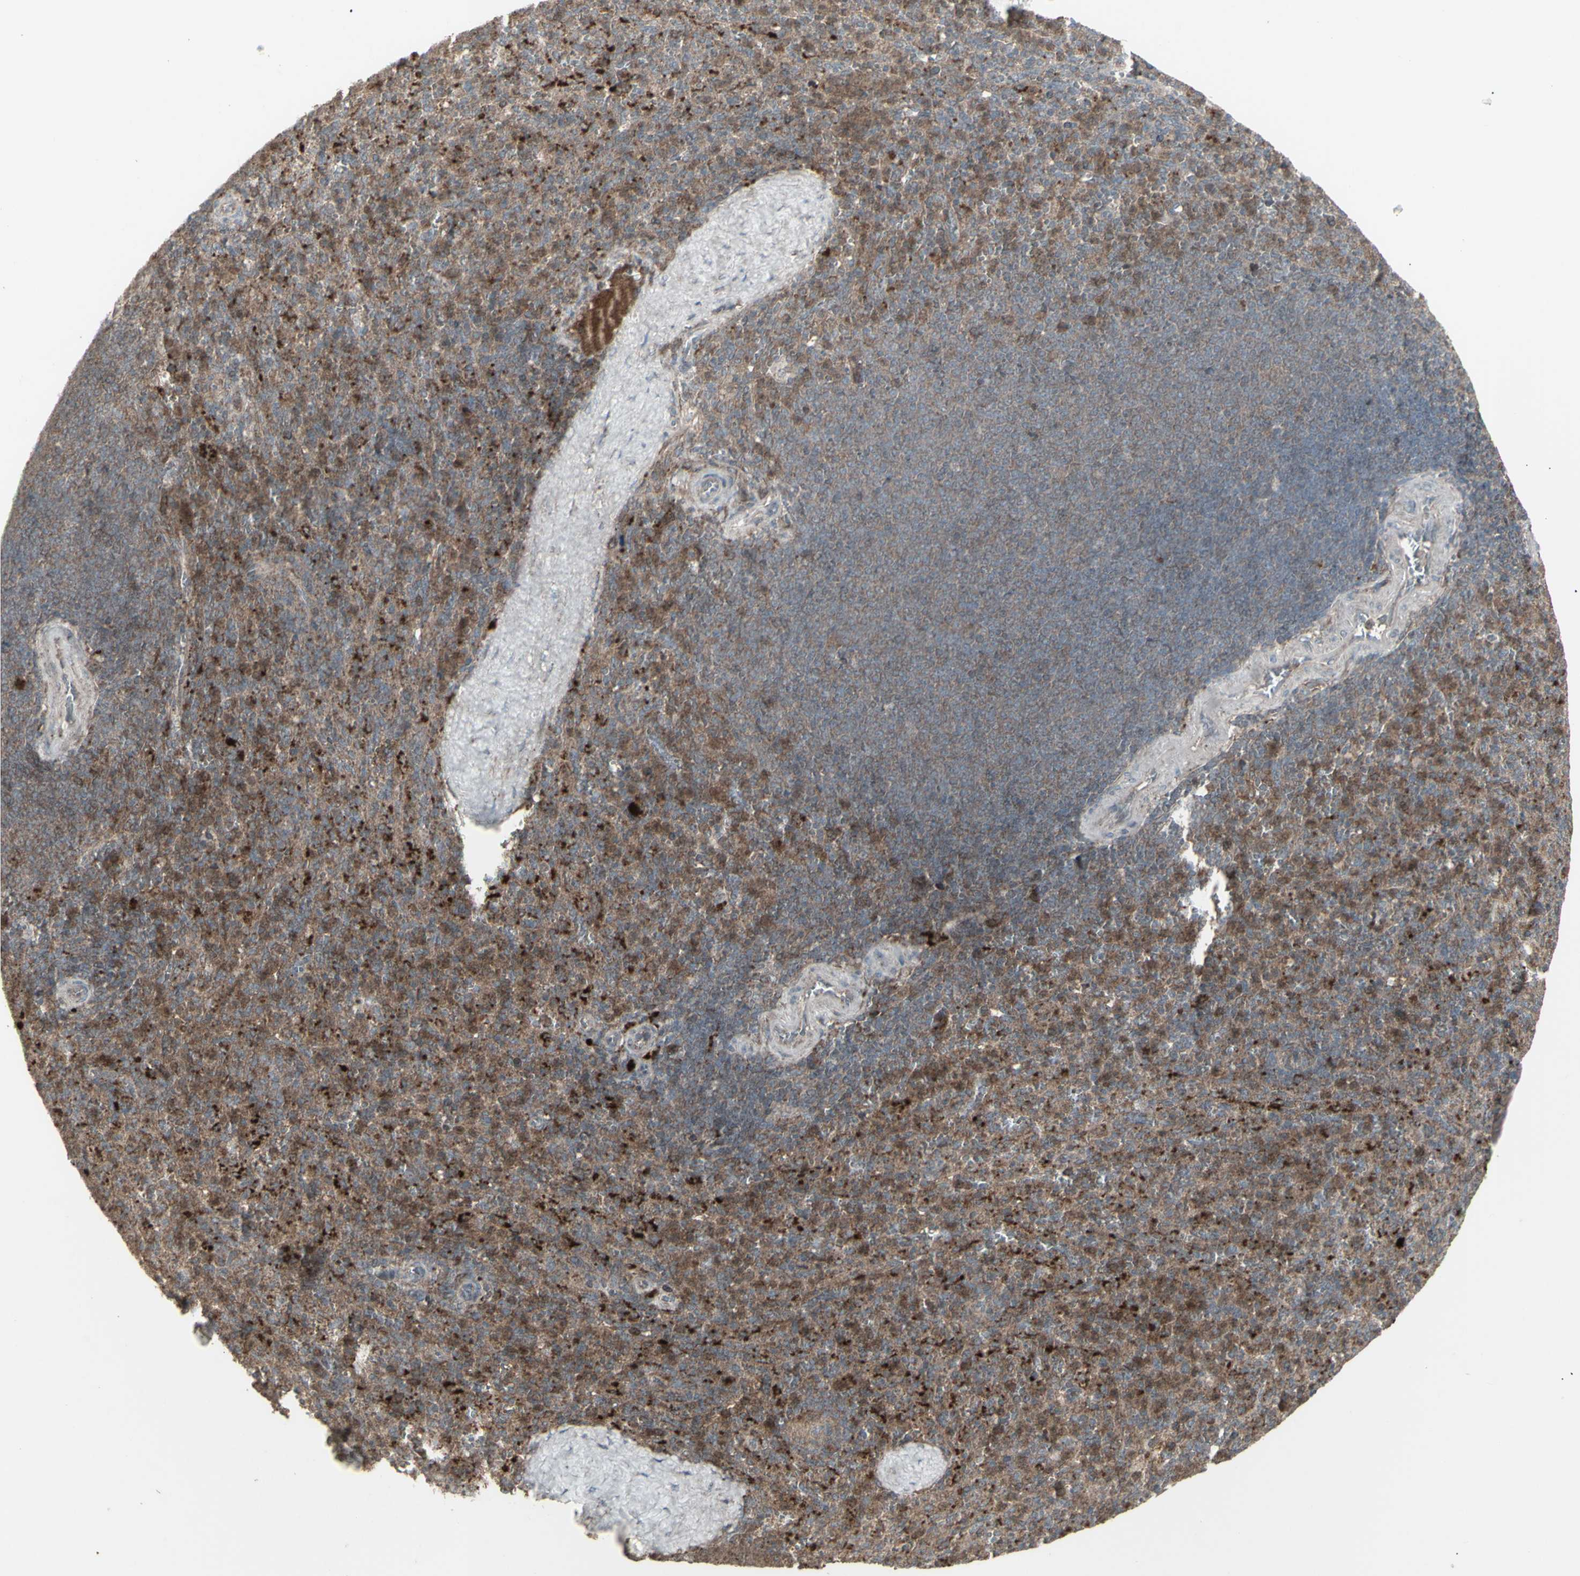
{"staining": {"intensity": "moderate", "quantity": "25%-75%", "location": "cytoplasmic/membranous"}, "tissue": "spleen", "cell_type": "Cells in red pulp", "image_type": "normal", "snomed": [{"axis": "morphology", "description": "Normal tissue, NOS"}, {"axis": "topography", "description": "Spleen"}], "caption": "Spleen stained for a protein (brown) exhibits moderate cytoplasmic/membranous positive positivity in approximately 25%-75% of cells in red pulp.", "gene": "RNASEL", "patient": {"sex": "male", "age": 36}}